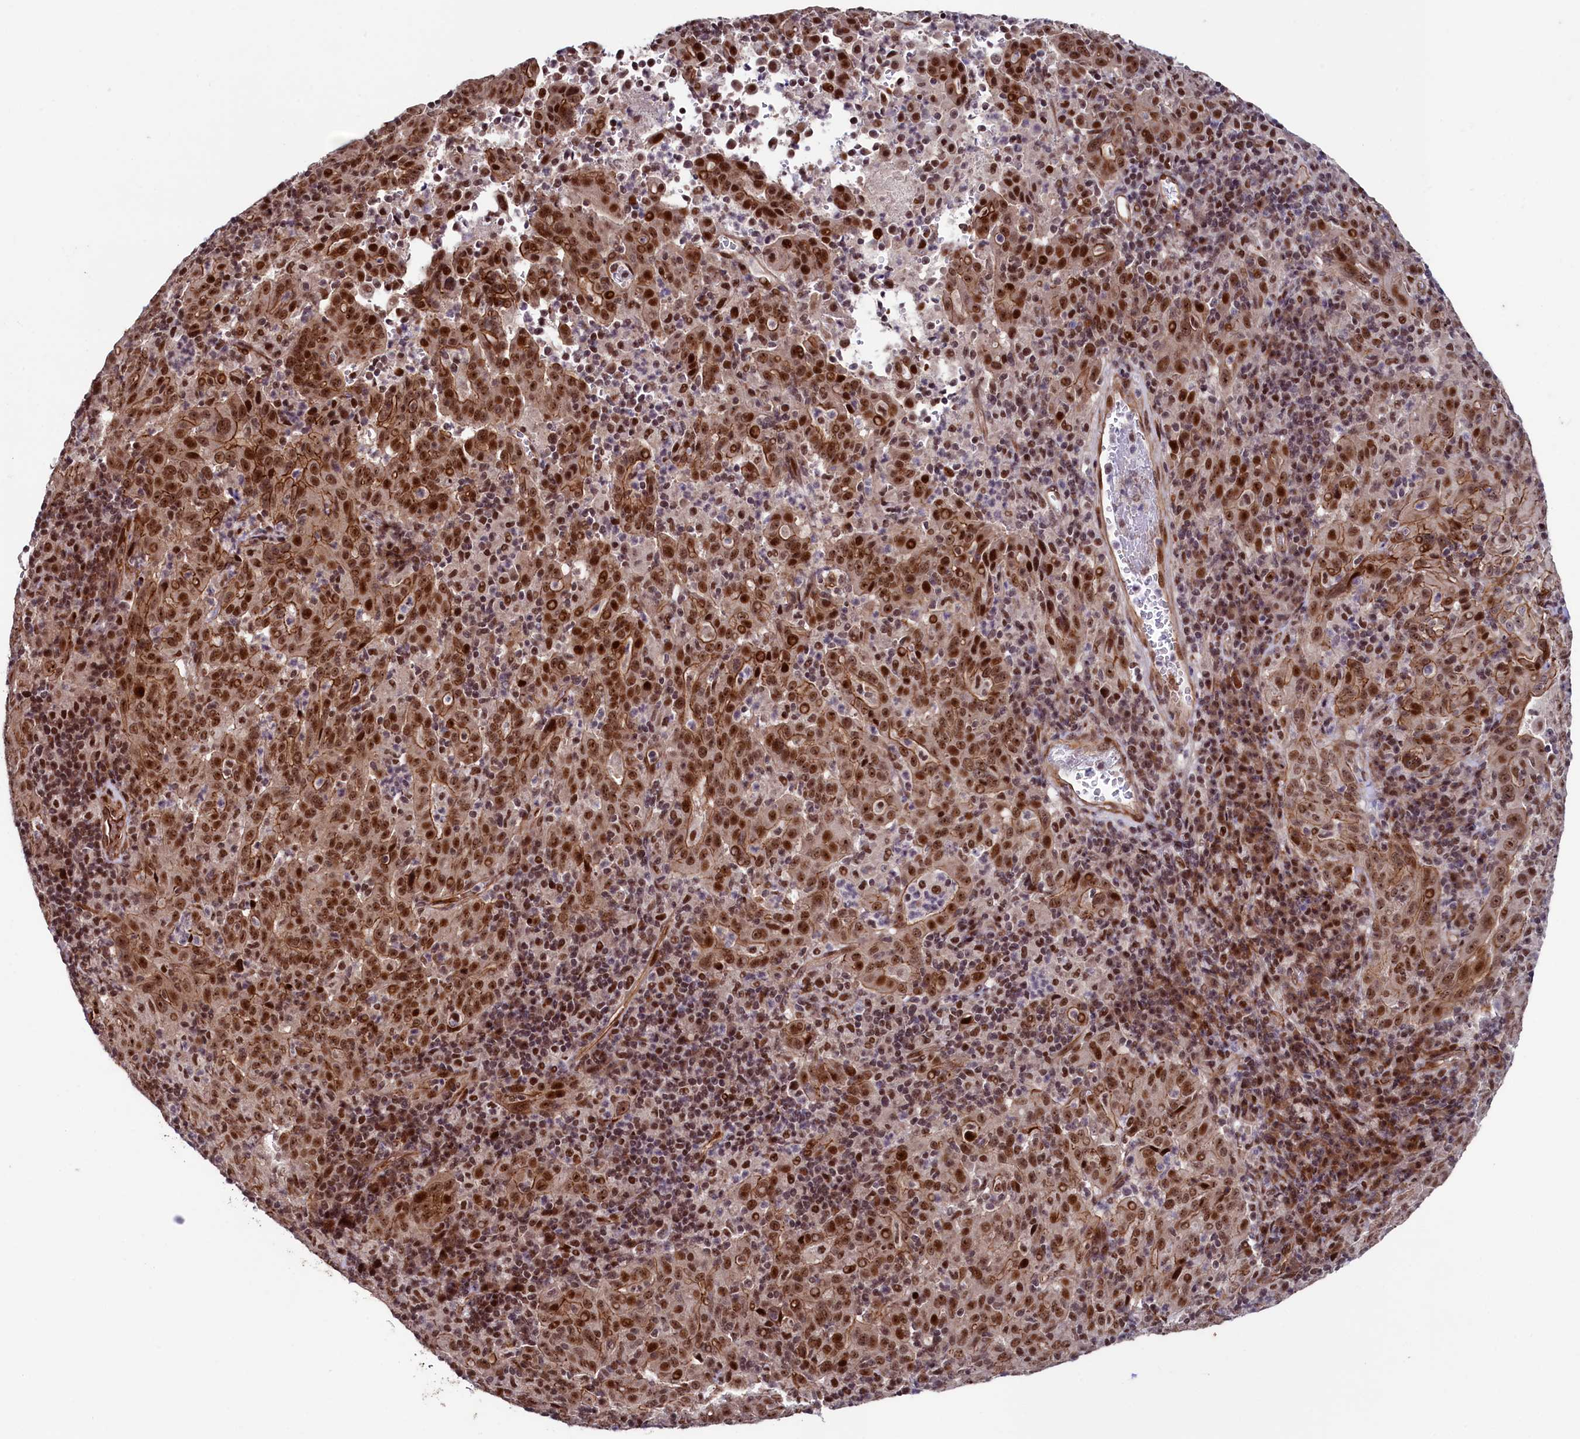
{"staining": {"intensity": "strong", "quantity": ">75%", "location": "cytoplasmic/membranous,nuclear"}, "tissue": "pancreatic cancer", "cell_type": "Tumor cells", "image_type": "cancer", "snomed": [{"axis": "morphology", "description": "Adenocarcinoma, NOS"}, {"axis": "topography", "description": "Pancreas"}], "caption": "Immunohistochemistry (DAB) staining of human pancreatic cancer demonstrates strong cytoplasmic/membranous and nuclear protein expression in approximately >75% of tumor cells.", "gene": "LEO1", "patient": {"sex": "male", "age": 63}}